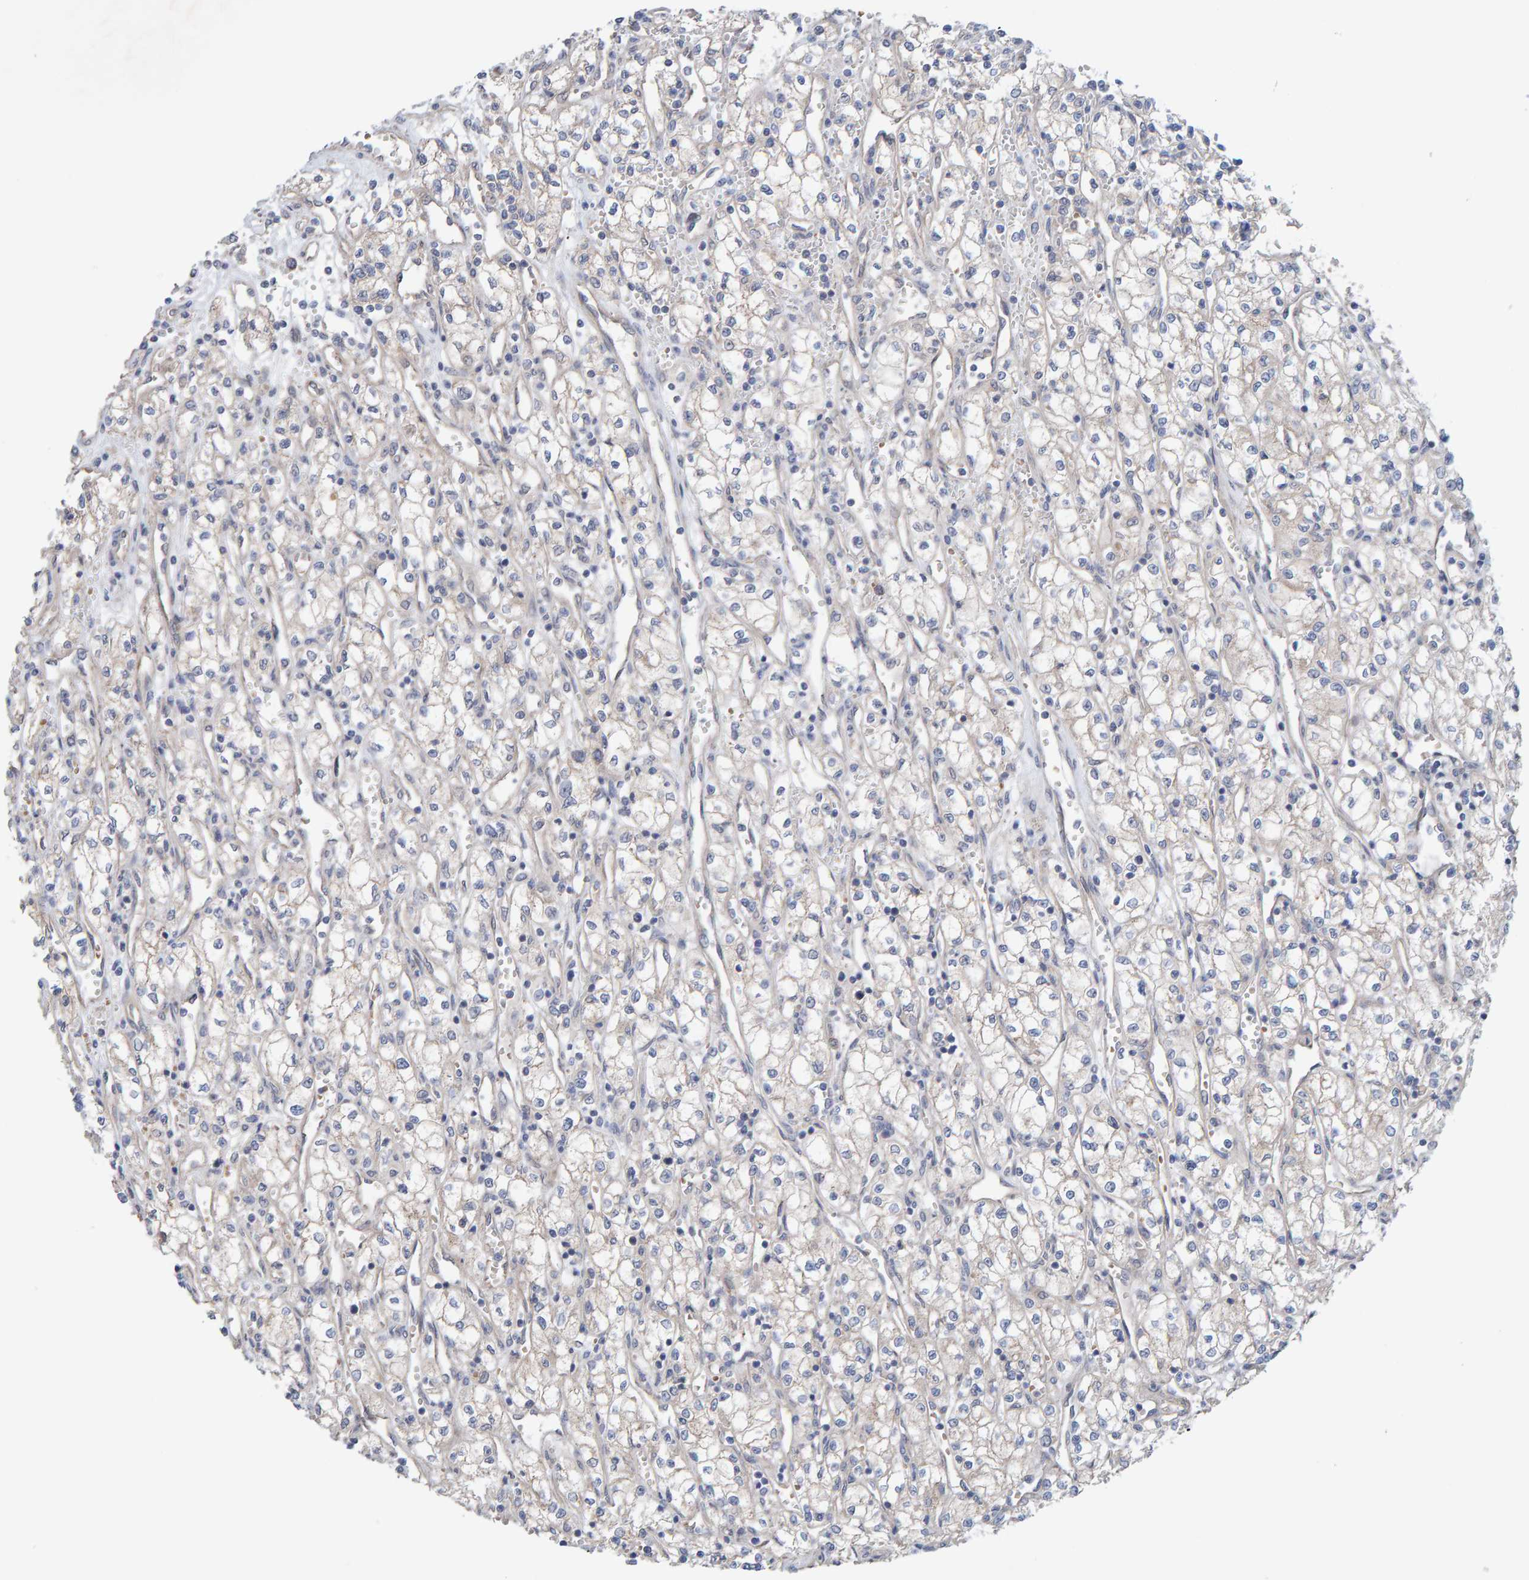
{"staining": {"intensity": "negative", "quantity": "none", "location": "none"}, "tissue": "renal cancer", "cell_type": "Tumor cells", "image_type": "cancer", "snomed": [{"axis": "morphology", "description": "Adenocarcinoma, NOS"}, {"axis": "topography", "description": "Kidney"}], "caption": "This is a histopathology image of IHC staining of renal cancer, which shows no staining in tumor cells.", "gene": "LRSAM1", "patient": {"sex": "male", "age": 59}}